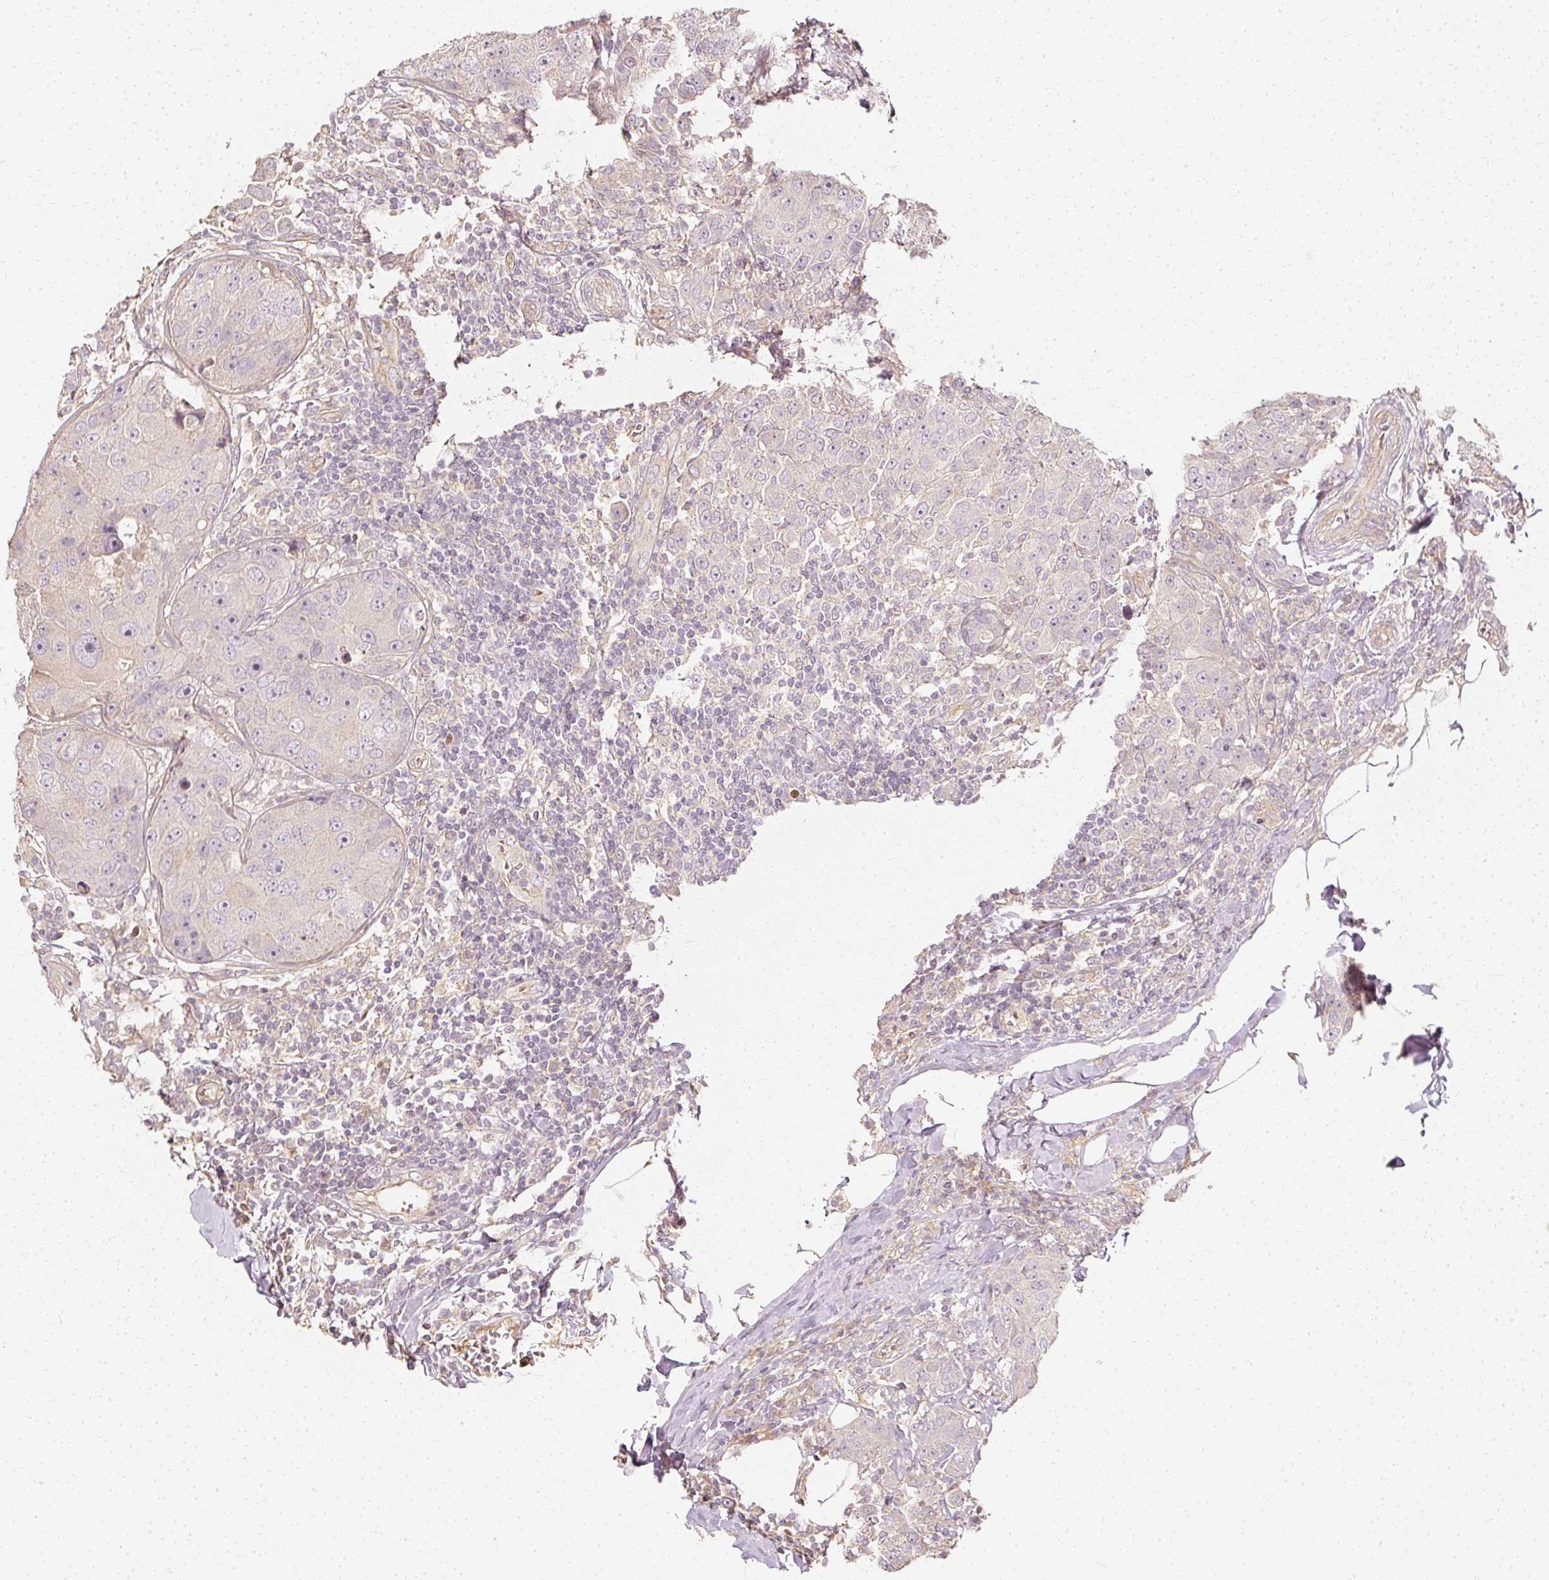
{"staining": {"intensity": "negative", "quantity": "none", "location": "none"}, "tissue": "breast cancer", "cell_type": "Tumor cells", "image_type": "cancer", "snomed": [{"axis": "morphology", "description": "Duct carcinoma"}, {"axis": "topography", "description": "Breast"}], "caption": "There is no significant expression in tumor cells of breast cancer (invasive ductal carcinoma).", "gene": "GNAQ", "patient": {"sex": "female", "age": 43}}